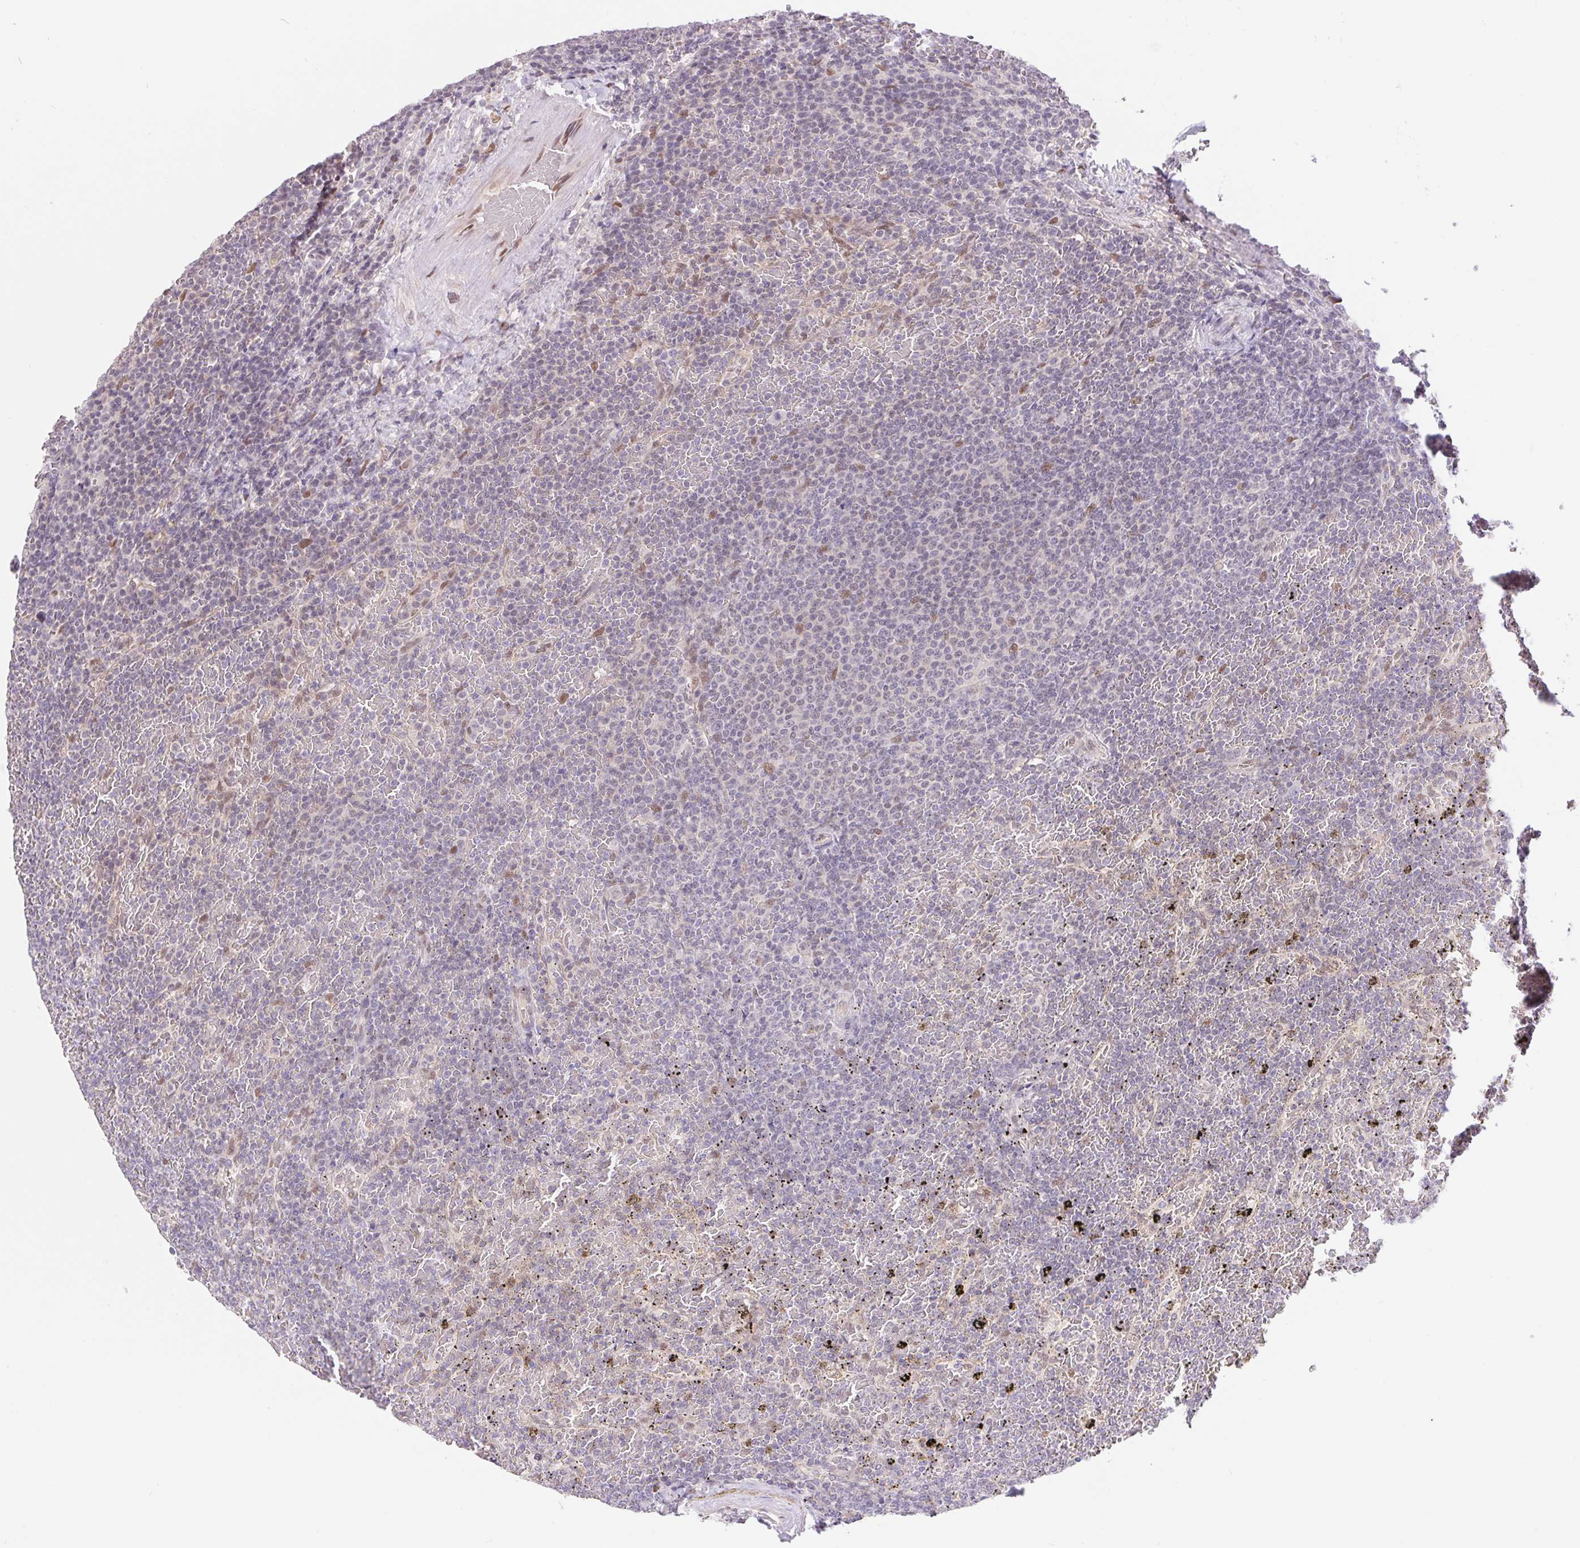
{"staining": {"intensity": "negative", "quantity": "none", "location": "none"}, "tissue": "lymphoma", "cell_type": "Tumor cells", "image_type": "cancer", "snomed": [{"axis": "morphology", "description": "Malignant lymphoma, non-Hodgkin's type, Low grade"}, {"axis": "topography", "description": "Spleen"}], "caption": "Malignant lymphoma, non-Hodgkin's type (low-grade) was stained to show a protein in brown. There is no significant staining in tumor cells.", "gene": "CAND1", "patient": {"sex": "female", "age": 77}}